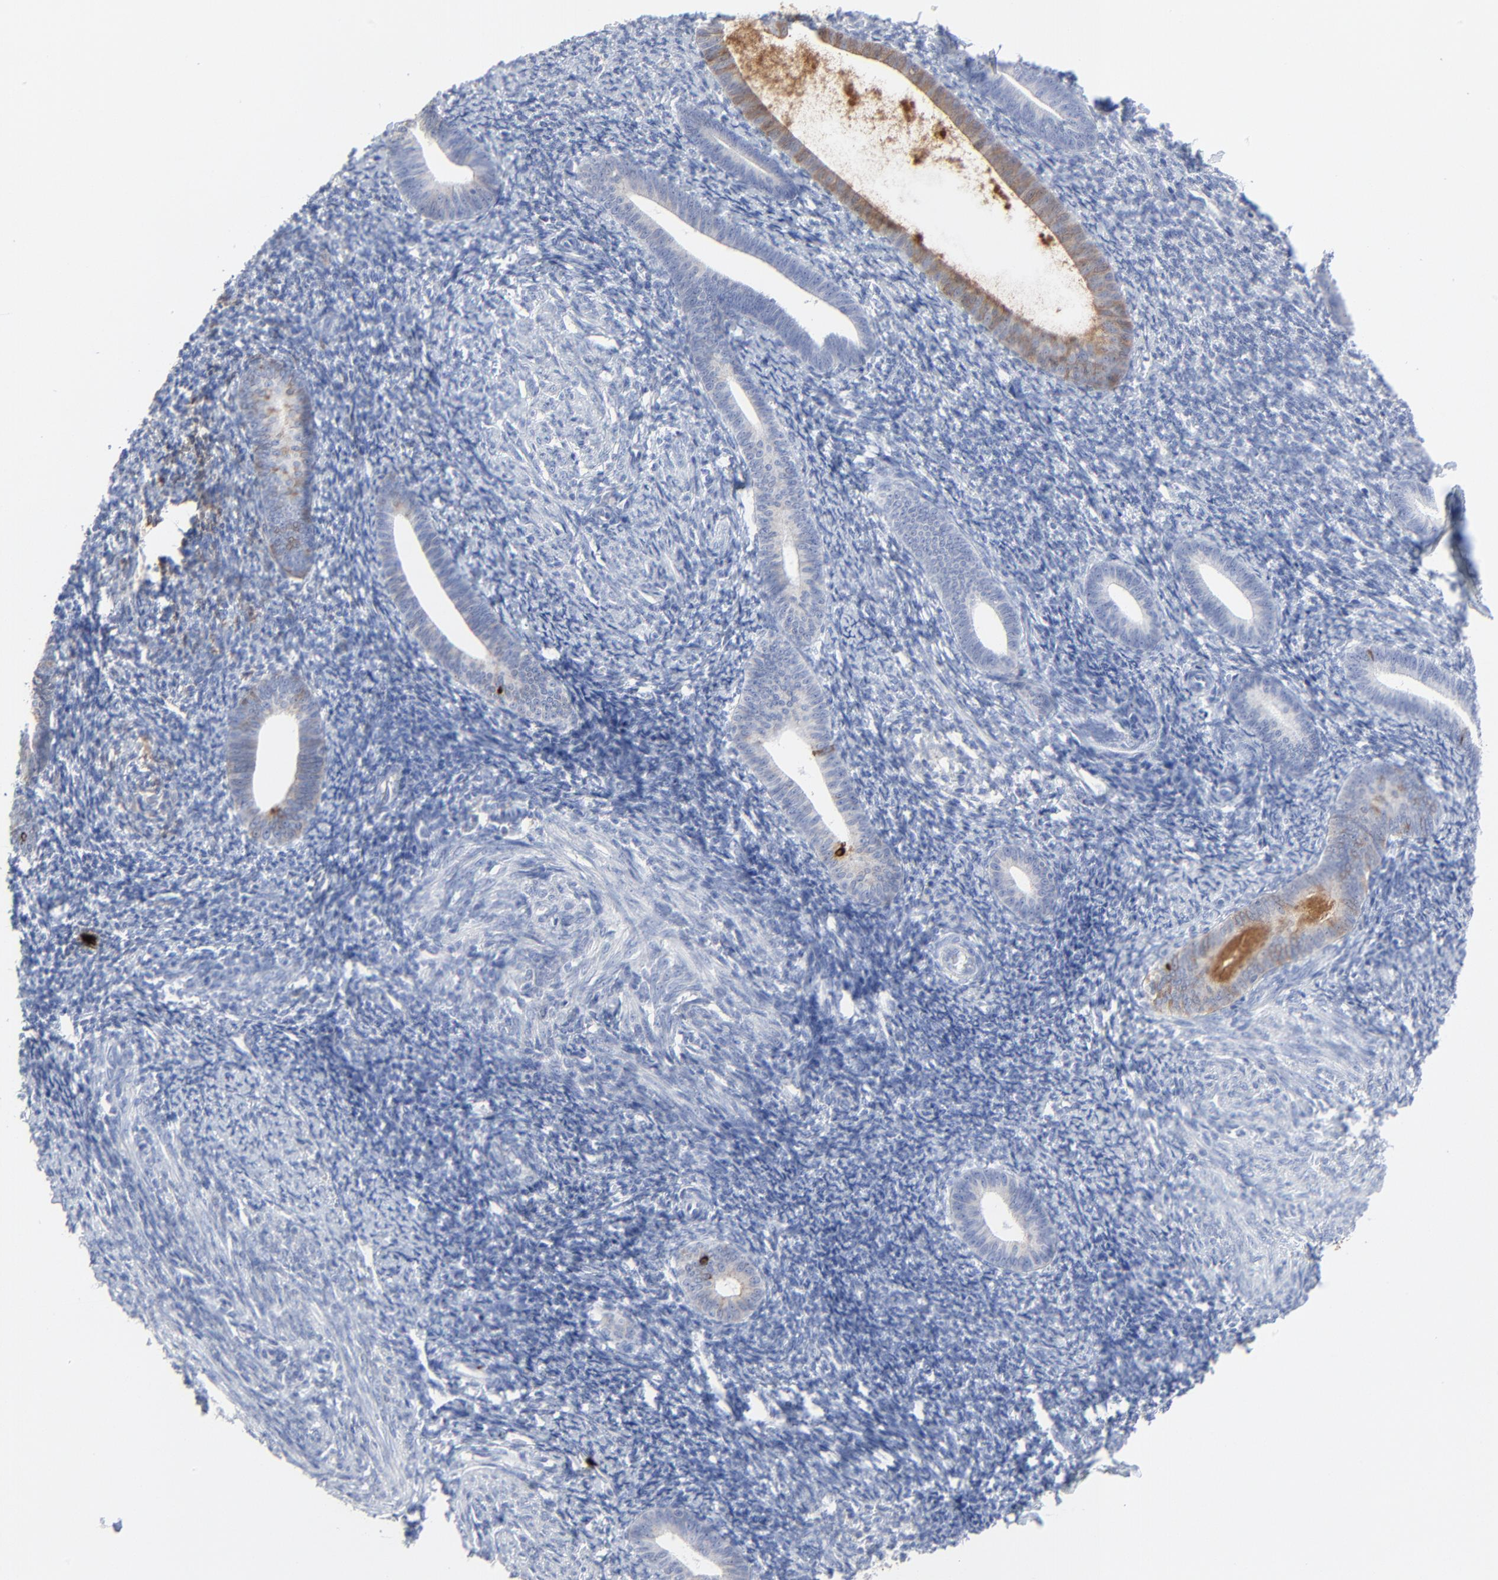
{"staining": {"intensity": "negative", "quantity": "none", "location": "none"}, "tissue": "endometrium", "cell_type": "Cells in endometrial stroma", "image_type": "normal", "snomed": [{"axis": "morphology", "description": "Normal tissue, NOS"}, {"axis": "topography", "description": "Endometrium"}], "caption": "Cells in endometrial stroma are negative for protein expression in benign human endometrium.", "gene": "LCN2", "patient": {"sex": "female", "age": 57}}